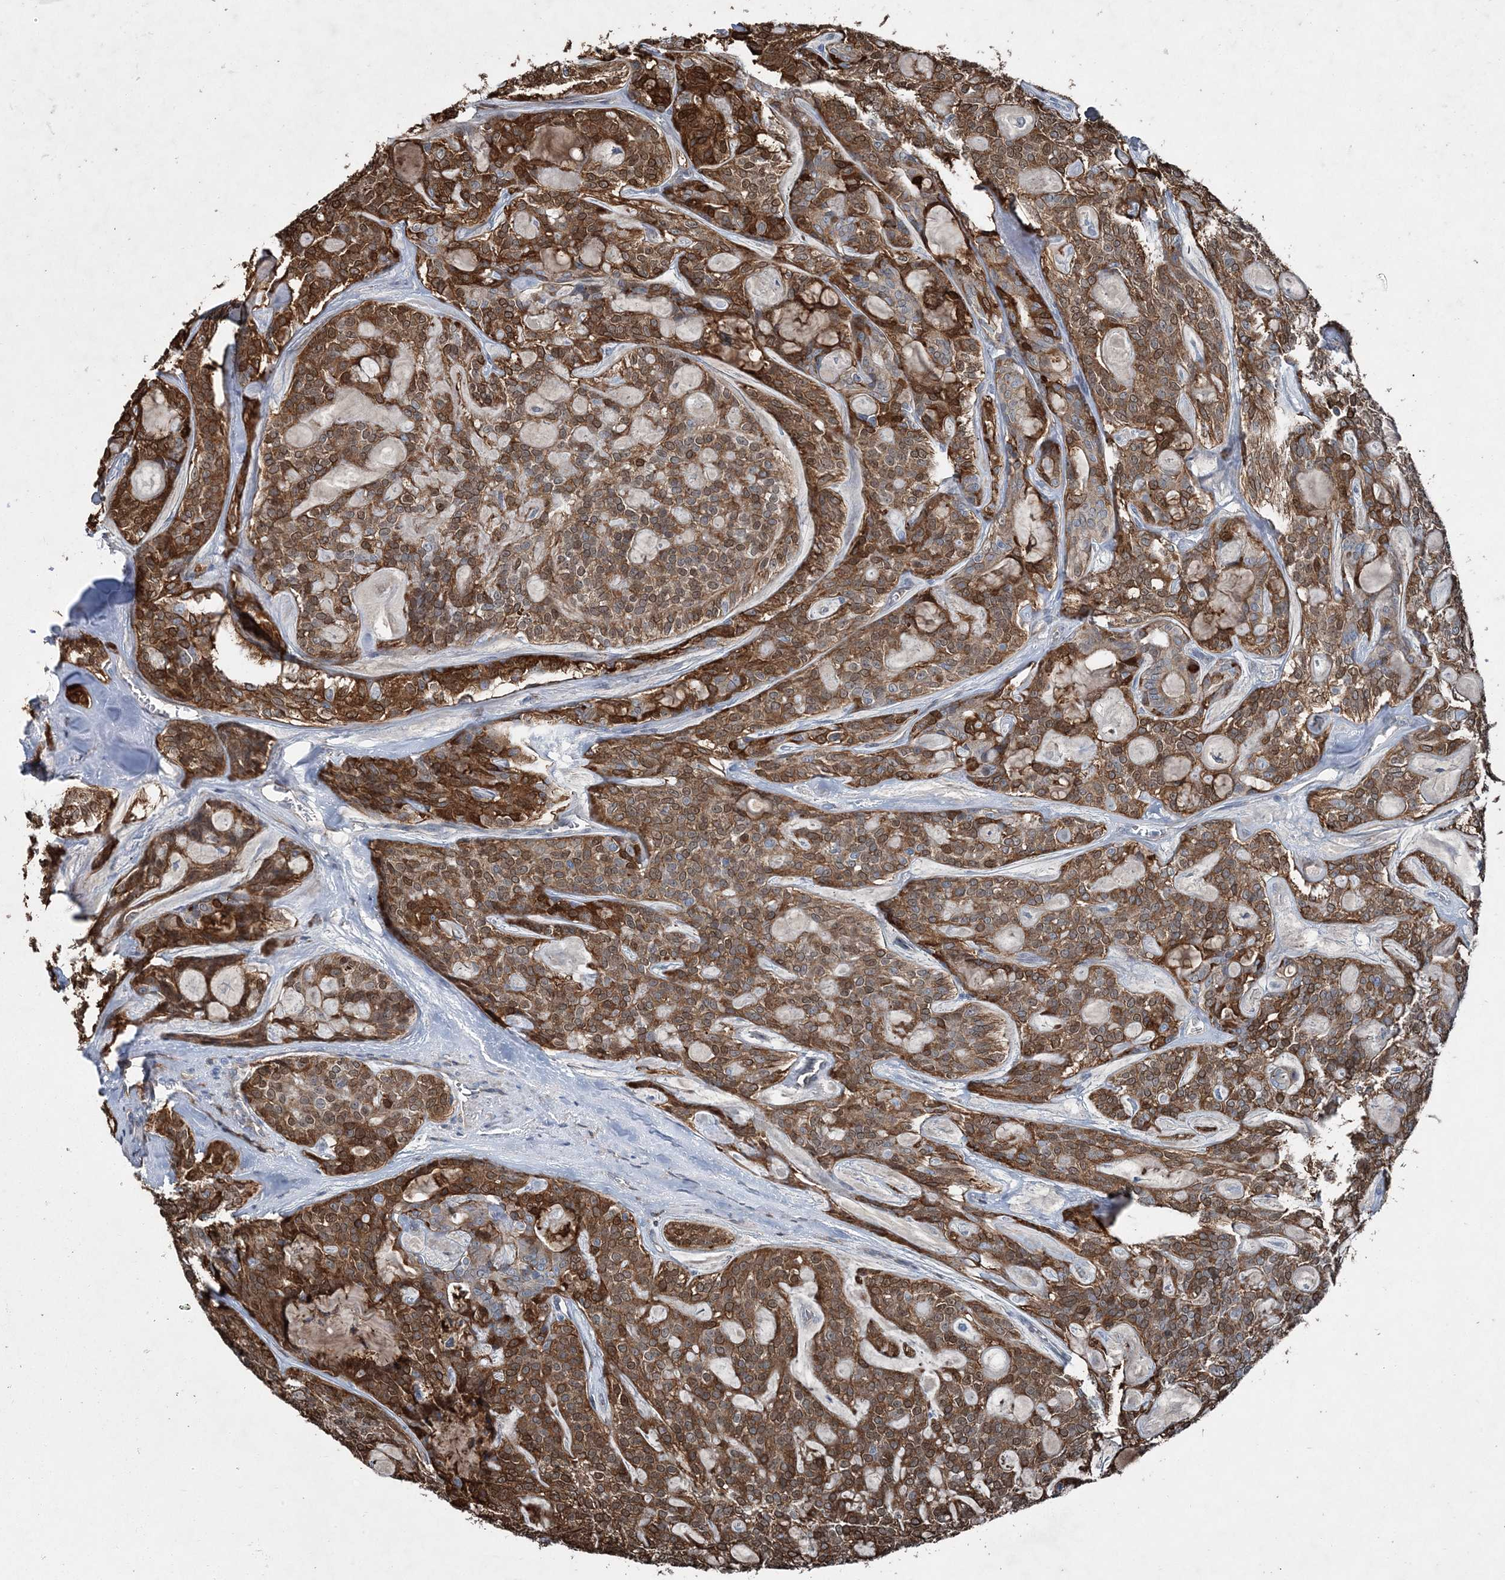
{"staining": {"intensity": "strong", "quantity": ">75%", "location": "cytoplasmic/membranous"}, "tissue": "head and neck cancer", "cell_type": "Tumor cells", "image_type": "cancer", "snomed": [{"axis": "morphology", "description": "Adenocarcinoma, NOS"}, {"axis": "topography", "description": "Head-Neck"}], "caption": "Brown immunohistochemical staining in human adenocarcinoma (head and neck) displays strong cytoplasmic/membranous expression in approximately >75% of tumor cells.", "gene": "SPOPL", "patient": {"sex": "male", "age": 66}}